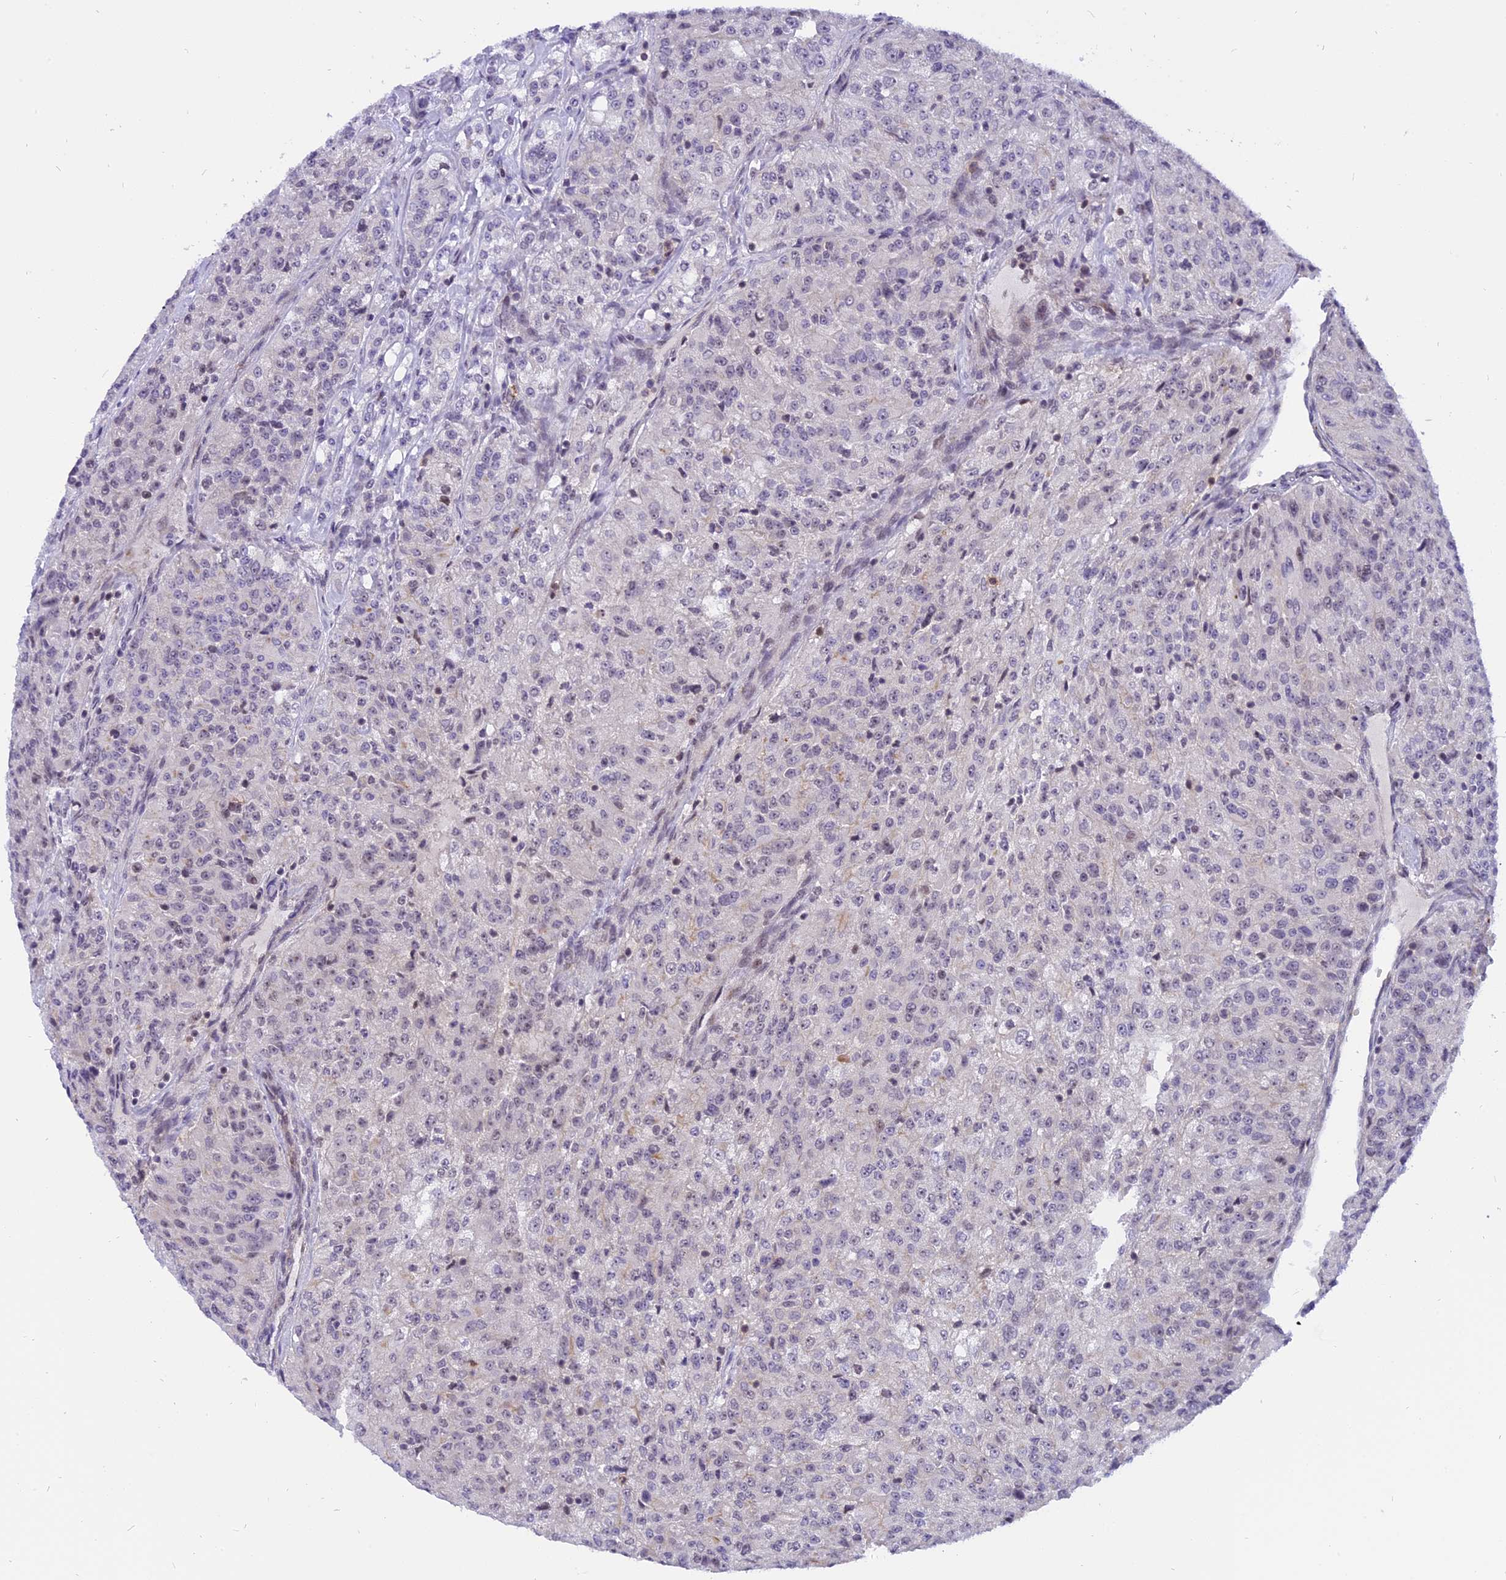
{"staining": {"intensity": "negative", "quantity": "none", "location": "none"}, "tissue": "renal cancer", "cell_type": "Tumor cells", "image_type": "cancer", "snomed": [{"axis": "morphology", "description": "Adenocarcinoma, NOS"}, {"axis": "topography", "description": "Kidney"}], "caption": "There is no significant positivity in tumor cells of renal adenocarcinoma. (DAB (3,3'-diaminobenzidine) immunohistochemistry (IHC) visualized using brightfield microscopy, high magnification).", "gene": "TADA3", "patient": {"sex": "female", "age": 63}}